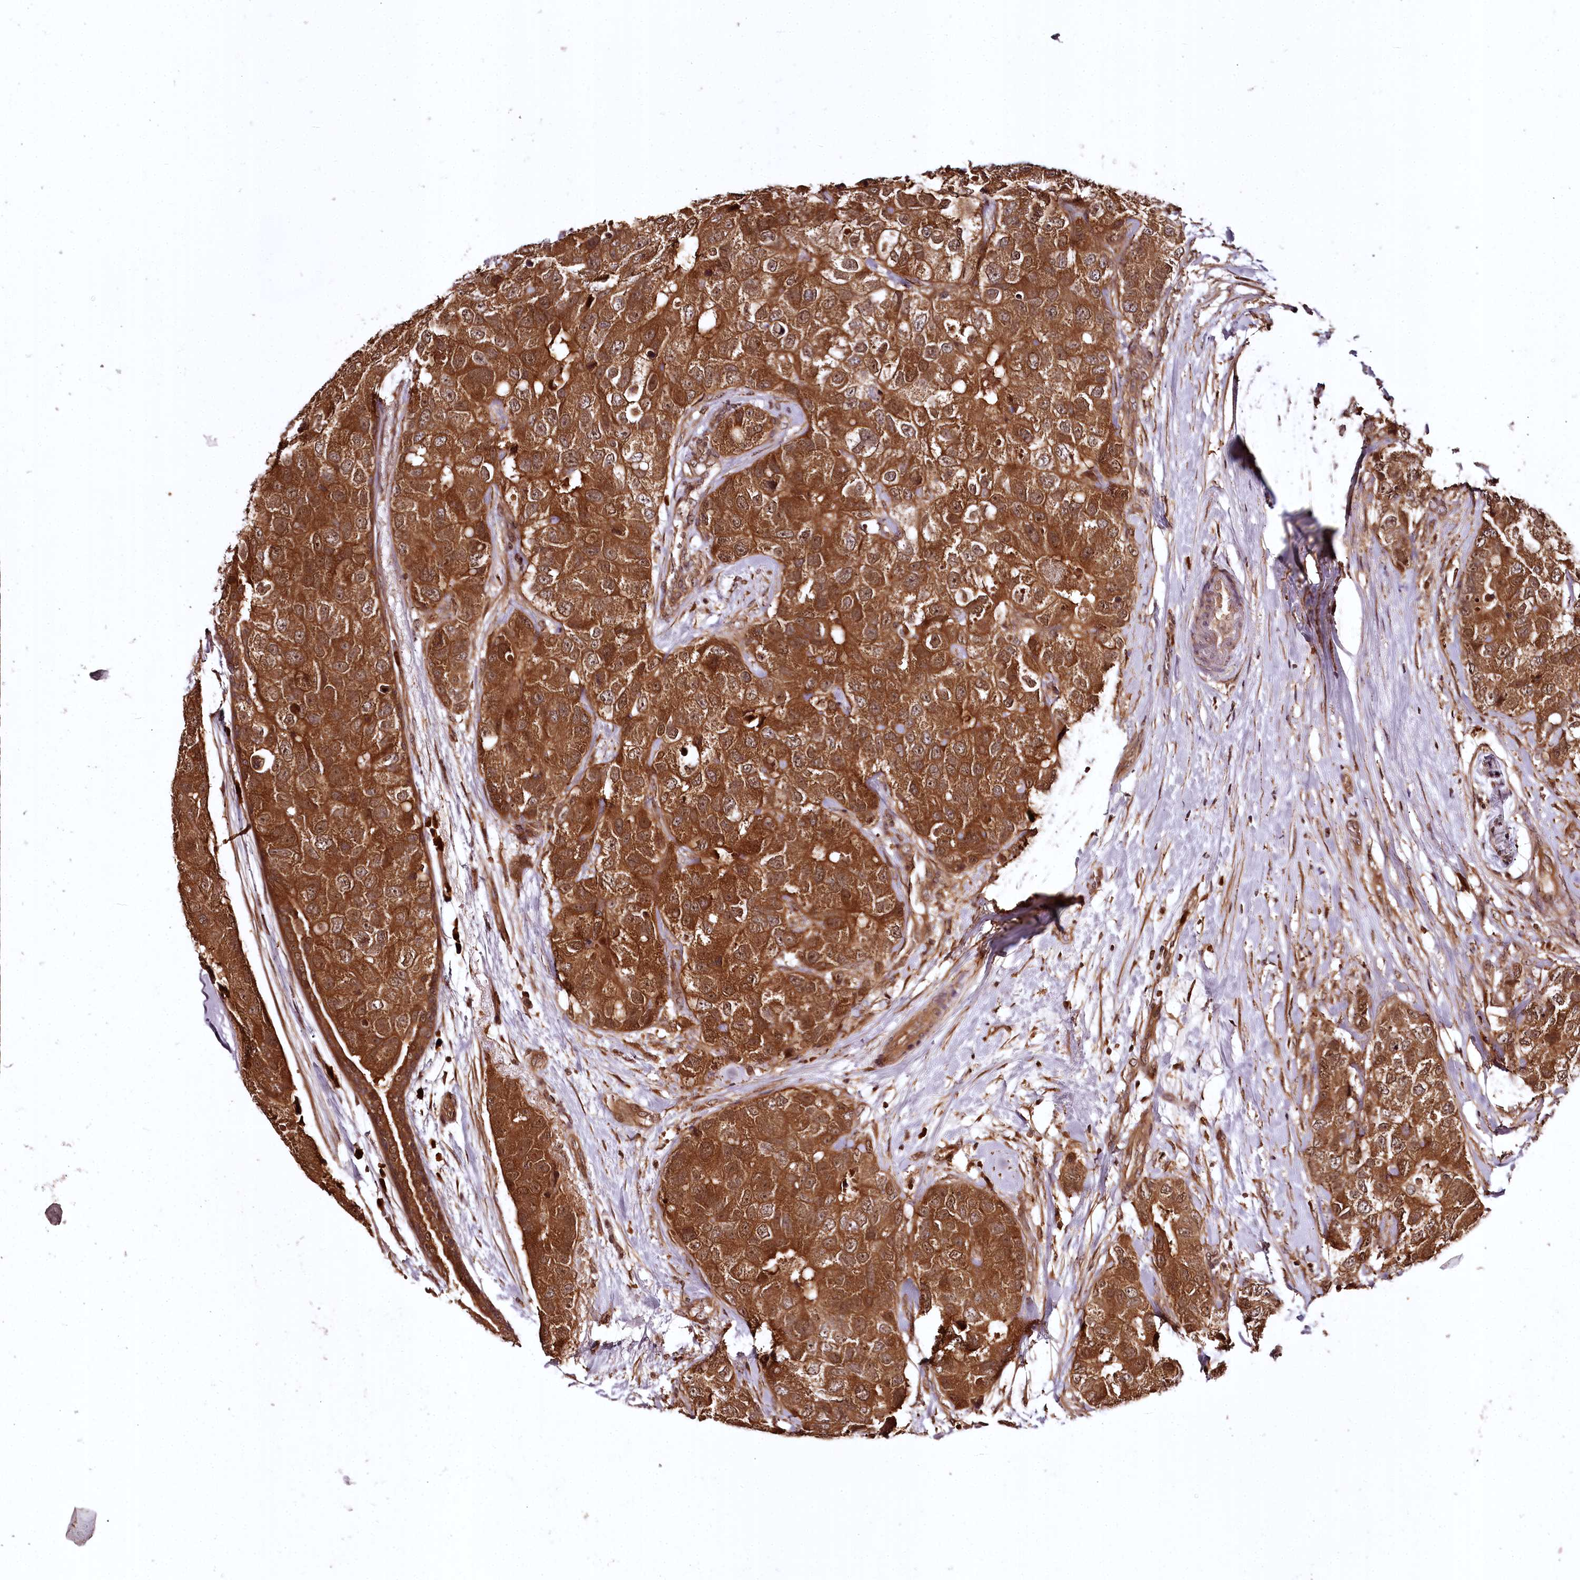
{"staining": {"intensity": "strong", "quantity": ">75%", "location": "cytoplasmic/membranous"}, "tissue": "breast cancer", "cell_type": "Tumor cells", "image_type": "cancer", "snomed": [{"axis": "morphology", "description": "Duct carcinoma"}, {"axis": "topography", "description": "Breast"}], "caption": "Tumor cells display high levels of strong cytoplasmic/membranous expression in approximately >75% of cells in human breast intraductal carcinoma.", "gene": "TTC12", "patient": {"sex": "female", "age": 62}}